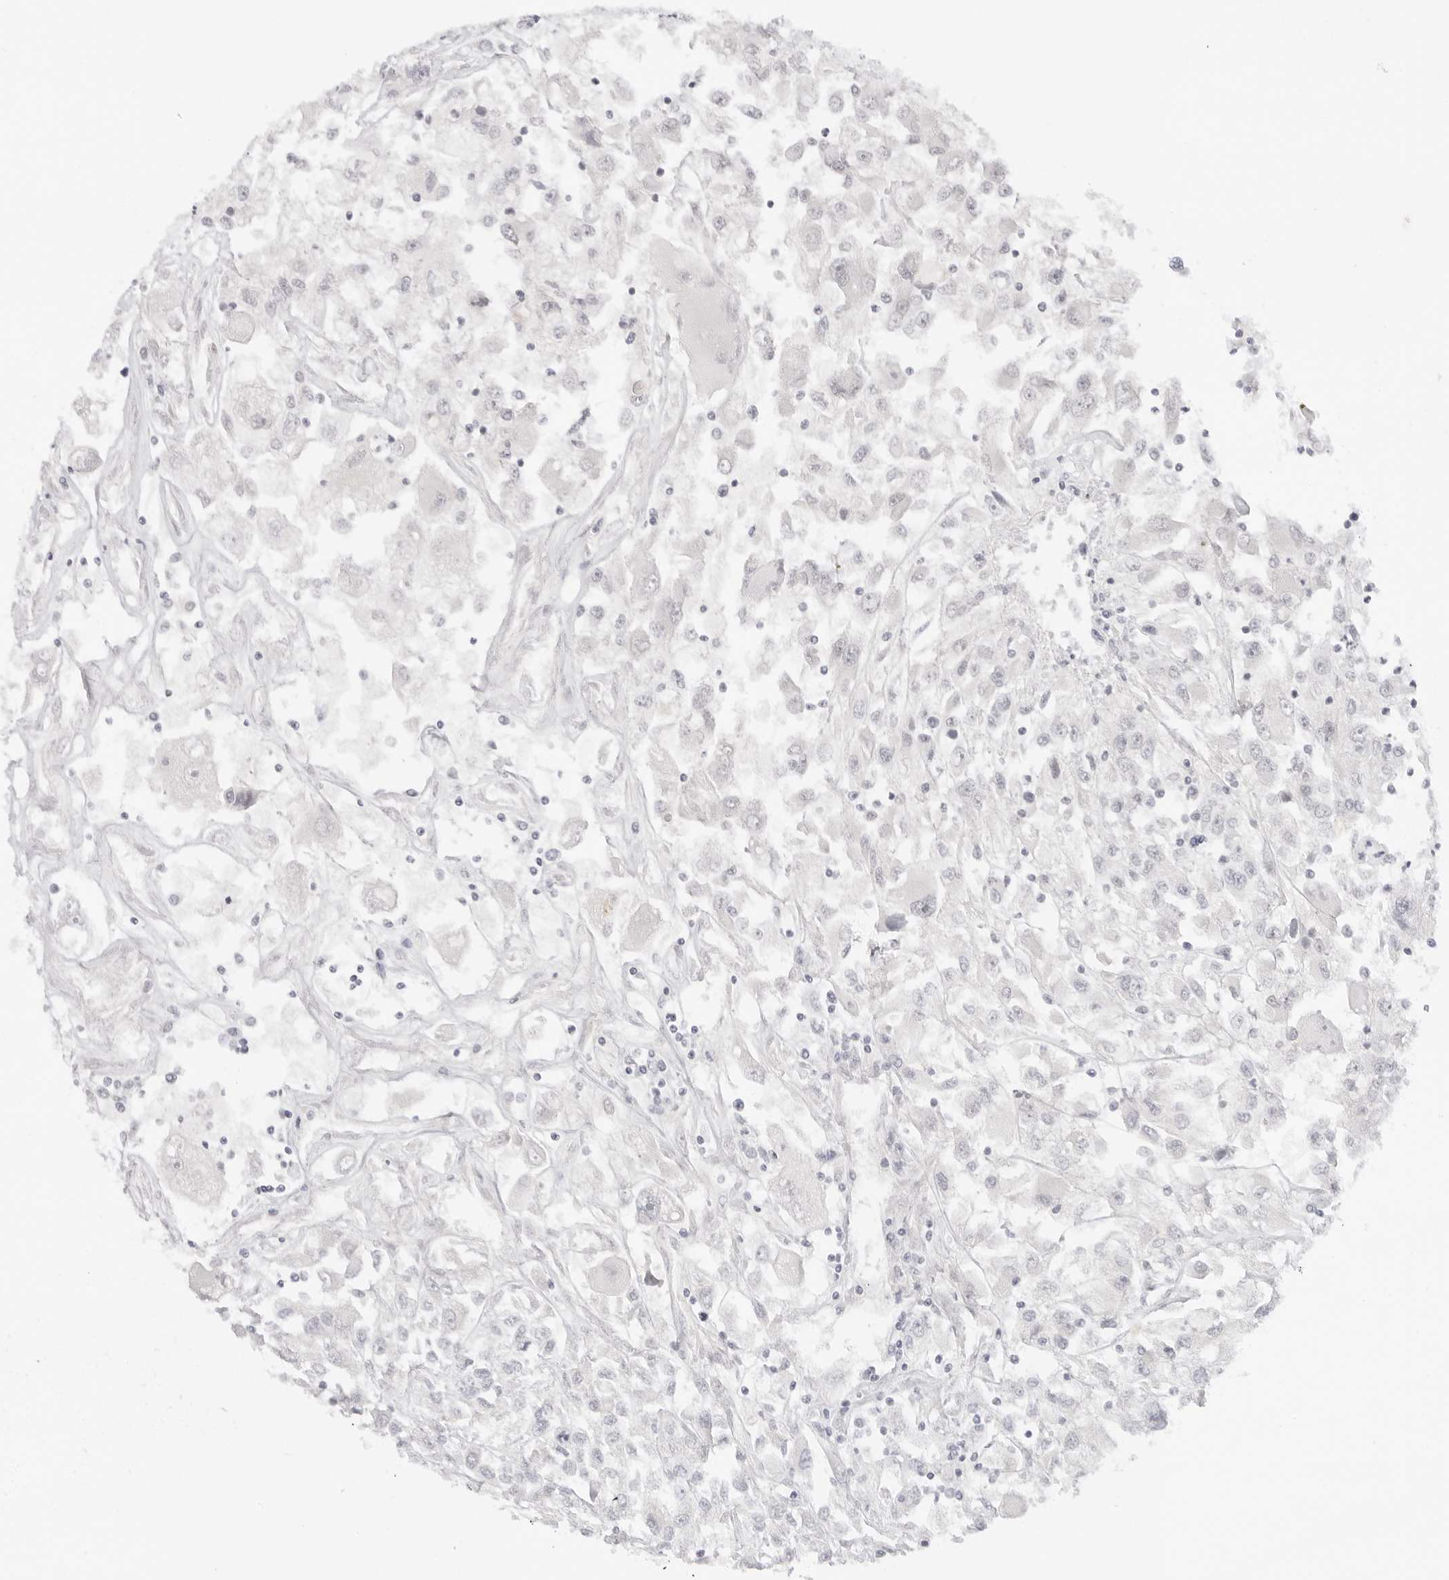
{"staining": {"intensity": "negative", "quantity": "none", "location": "none"}, "tissue": "renal cancer", "cell_type": "Tumor cells", "image_type": "cancer", "snomed": [{"axis": "morphology", "description": "Adenocarcinoma, NOS"}, {"axis": "topography", "description": "Kidney"}], "caption": "This is an immunohistochemistry (IHC) photomicrograph of renal cancer (adenocarcinoma). There is no staining in tumor cells.", "gene": "MED18", "patient": {"sex": "female", "age": 52}}